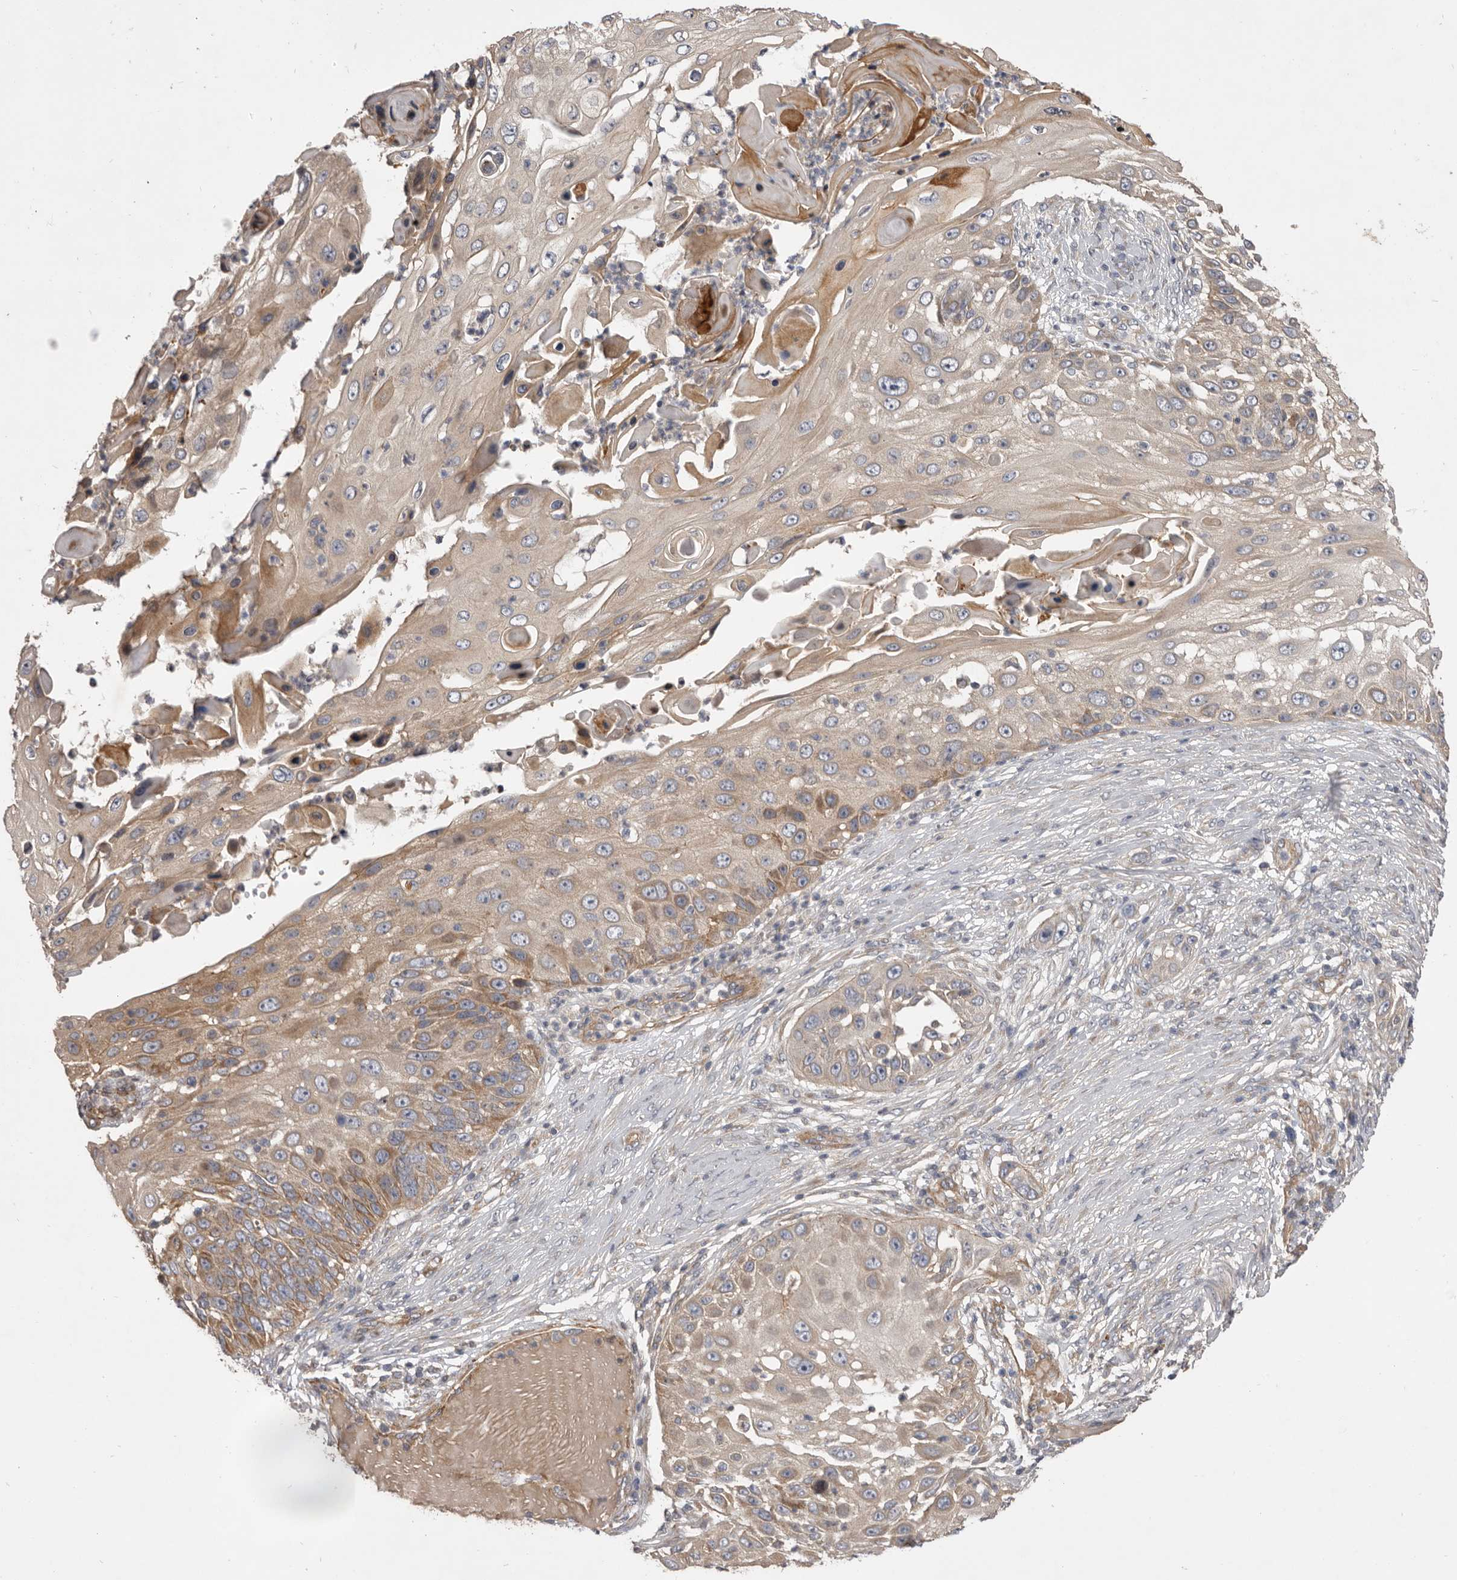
{"staining": {"intensity": "moderate", "quantity": "<25%", "location": "cytoplasmic/membranous"}, "tissue": "skin cancer", "cell_type": "Tumor cells", "image_type": "cancer", "snomed": [{"axis": "morphology", "description": "Squamous cell carcinoma, NOS"}, {"axis": "topography", "description": "Skin"}], "caption": "Human skin cancer (squamous cell carcinoma) stained with a brown dye demonstrates moderate cytoplasmic/membranous positive staining in approximately <25% of tumor cells.", "gene": "VPS45", "patient": {"sex": "female", "age": 44}}